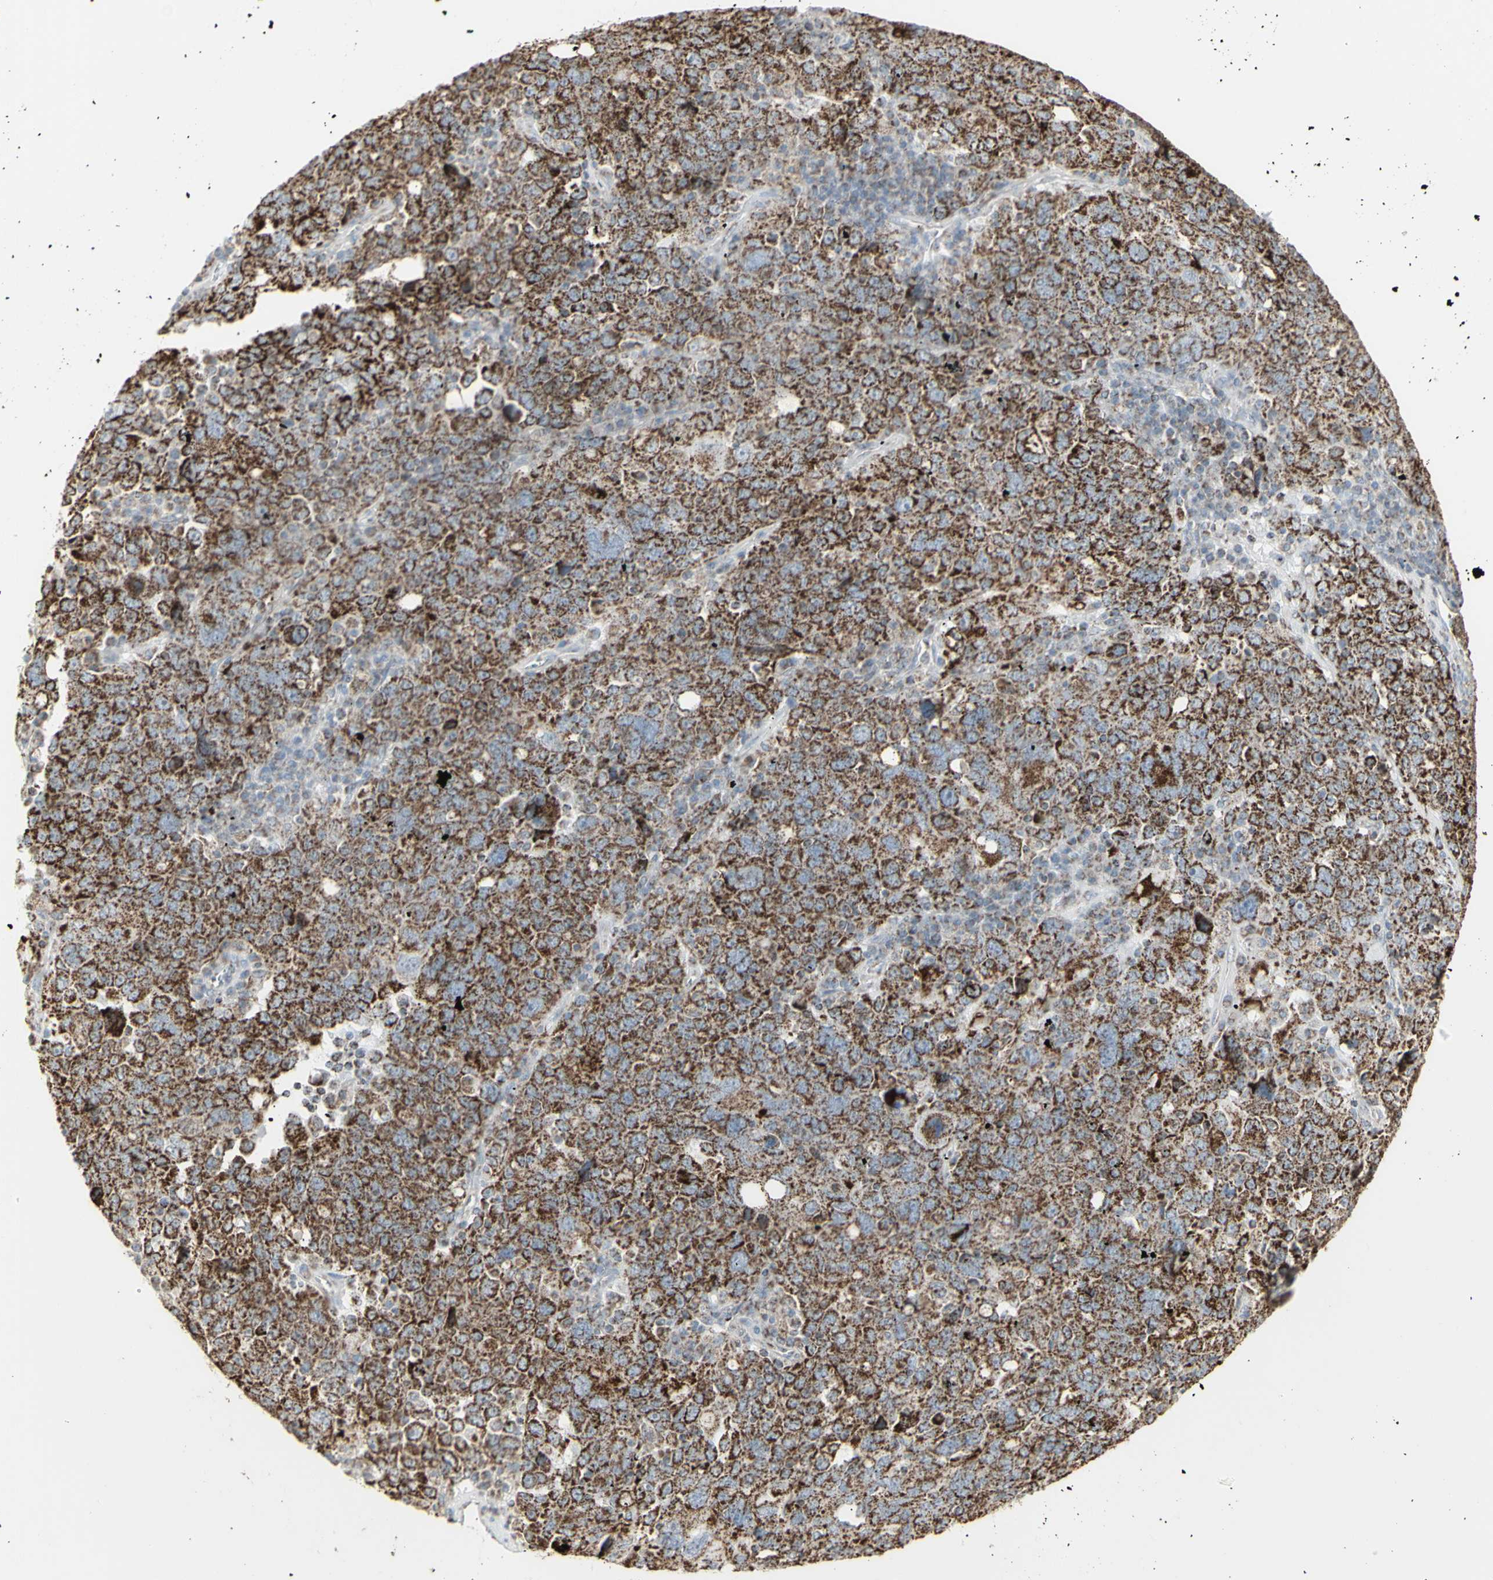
{"staining": {"intensity": "strong", "quantity": ">75%", "location": "cytoplasmic/membranous"}, "tissue": "ovarian cancer", "cell_type": "Tumor cells", "image_type": "cancer", "snomed": [{"axis": "morphology", "description": "Carcinoma, endometroid"}, {"axis": "topography", "description": "Ovary"}], "caption": "Strong cytoplasmic/membranous positivity is present in approximately >75% of tumor cells in ovarian cancer (endometroid carcinoma).", "gene": "PLGRKT", "patient": {"sex": "female", "age": 62}}